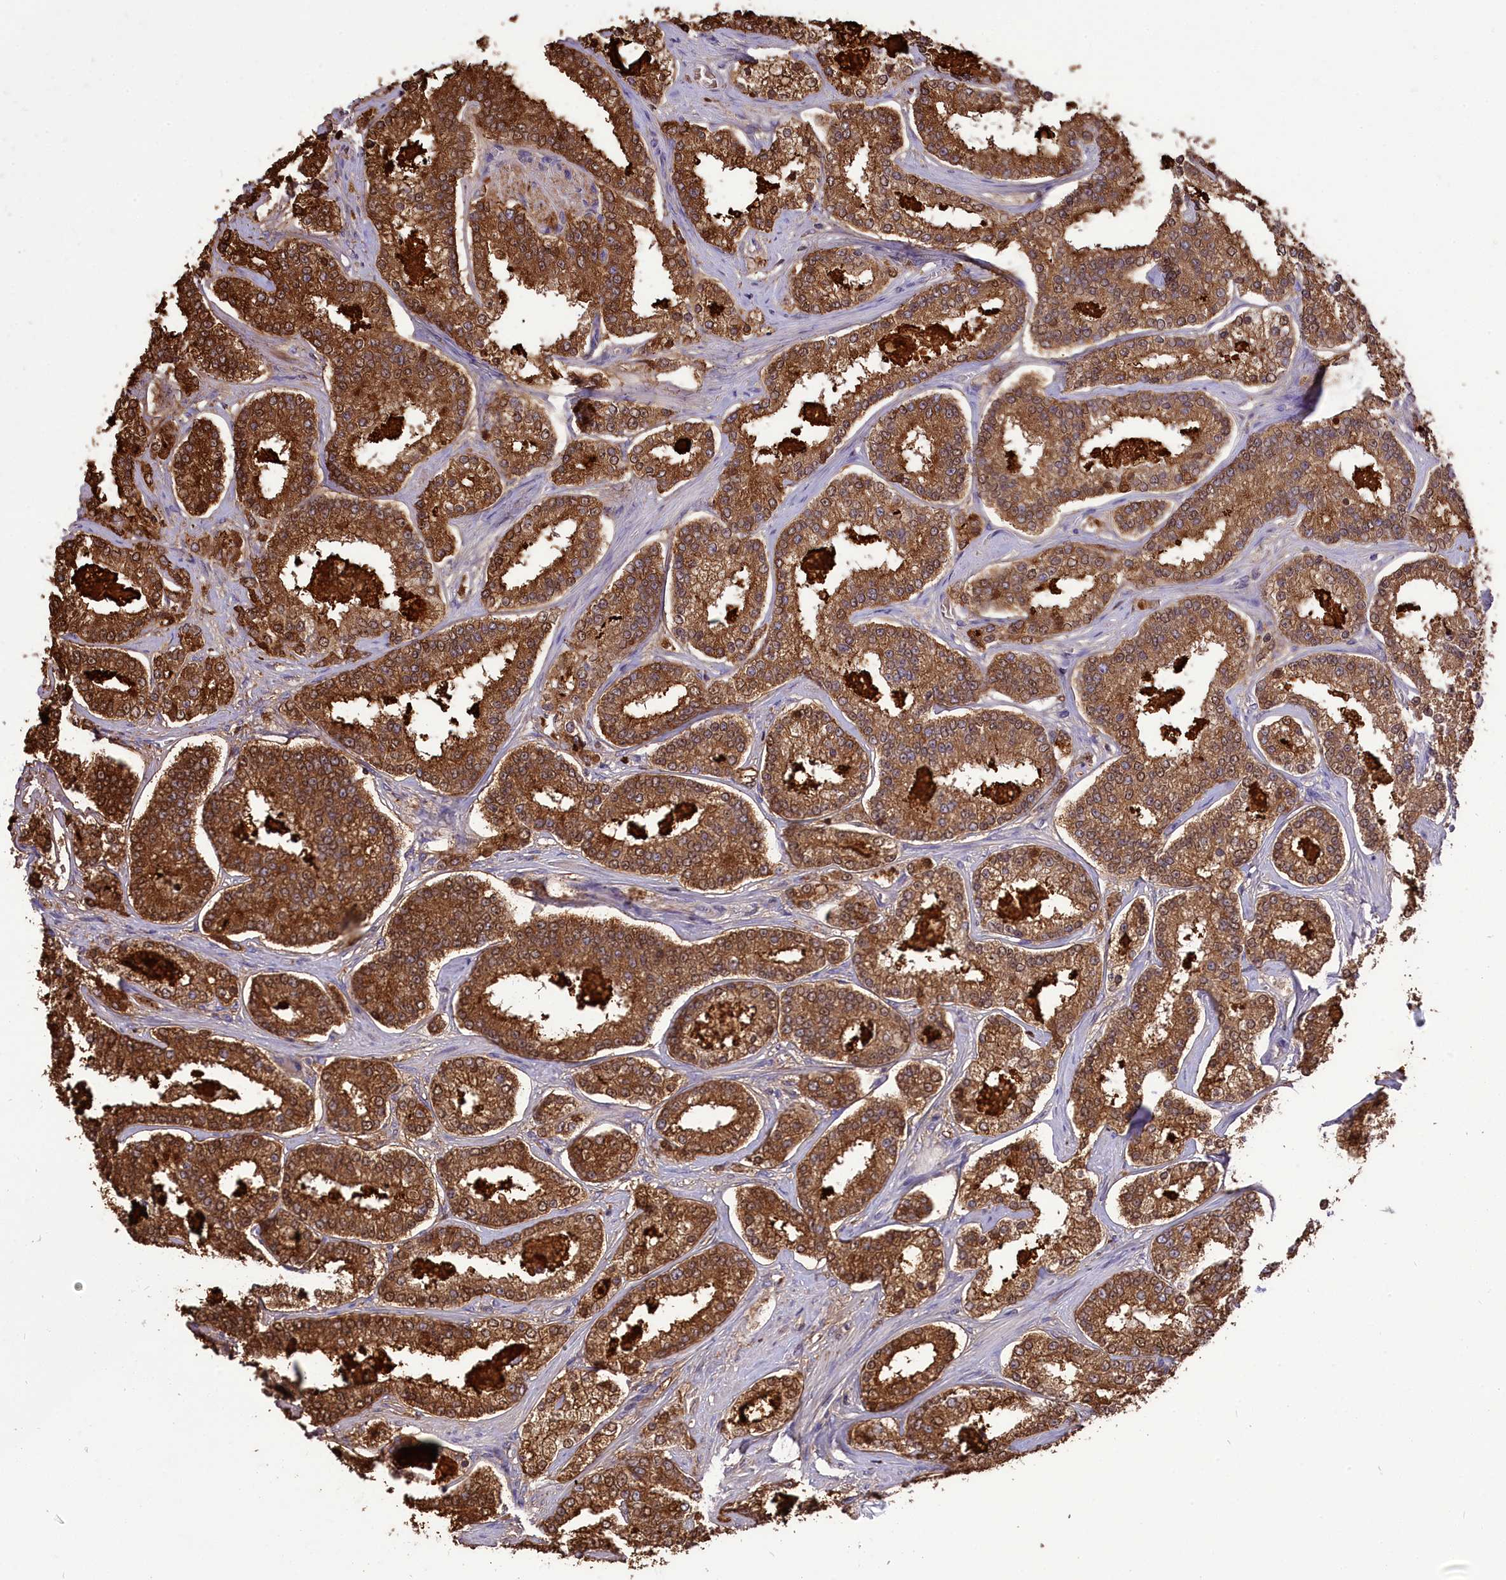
{"staining": {"intensity": "strong", "quantity": ">75%", "location": "cytoplasmic/membranous"}, "tissue": "prostate cancer", "cell_type": "Tumor cells", "image_type": "cancer", "snomed": [{"axis": "morphology", "description": "Normal tissue, NOS"}, {"axis": "morphology", "description": "Adenocarcinoma, High grade"}, {"axis": "topography", "description": "Prostate"}], "caption": "Adenocarcinoma (high-grade) (prostate) tissue displays strong cytoplasmic/membranous staining in approximately >75% of tumor cells, visualized by immunohistochemistry. (brown staining indicates protein expression, while blue staining denotes nuclei).", "gene": "DCAF16", "patient": {"sex": "male", "age": 83}}